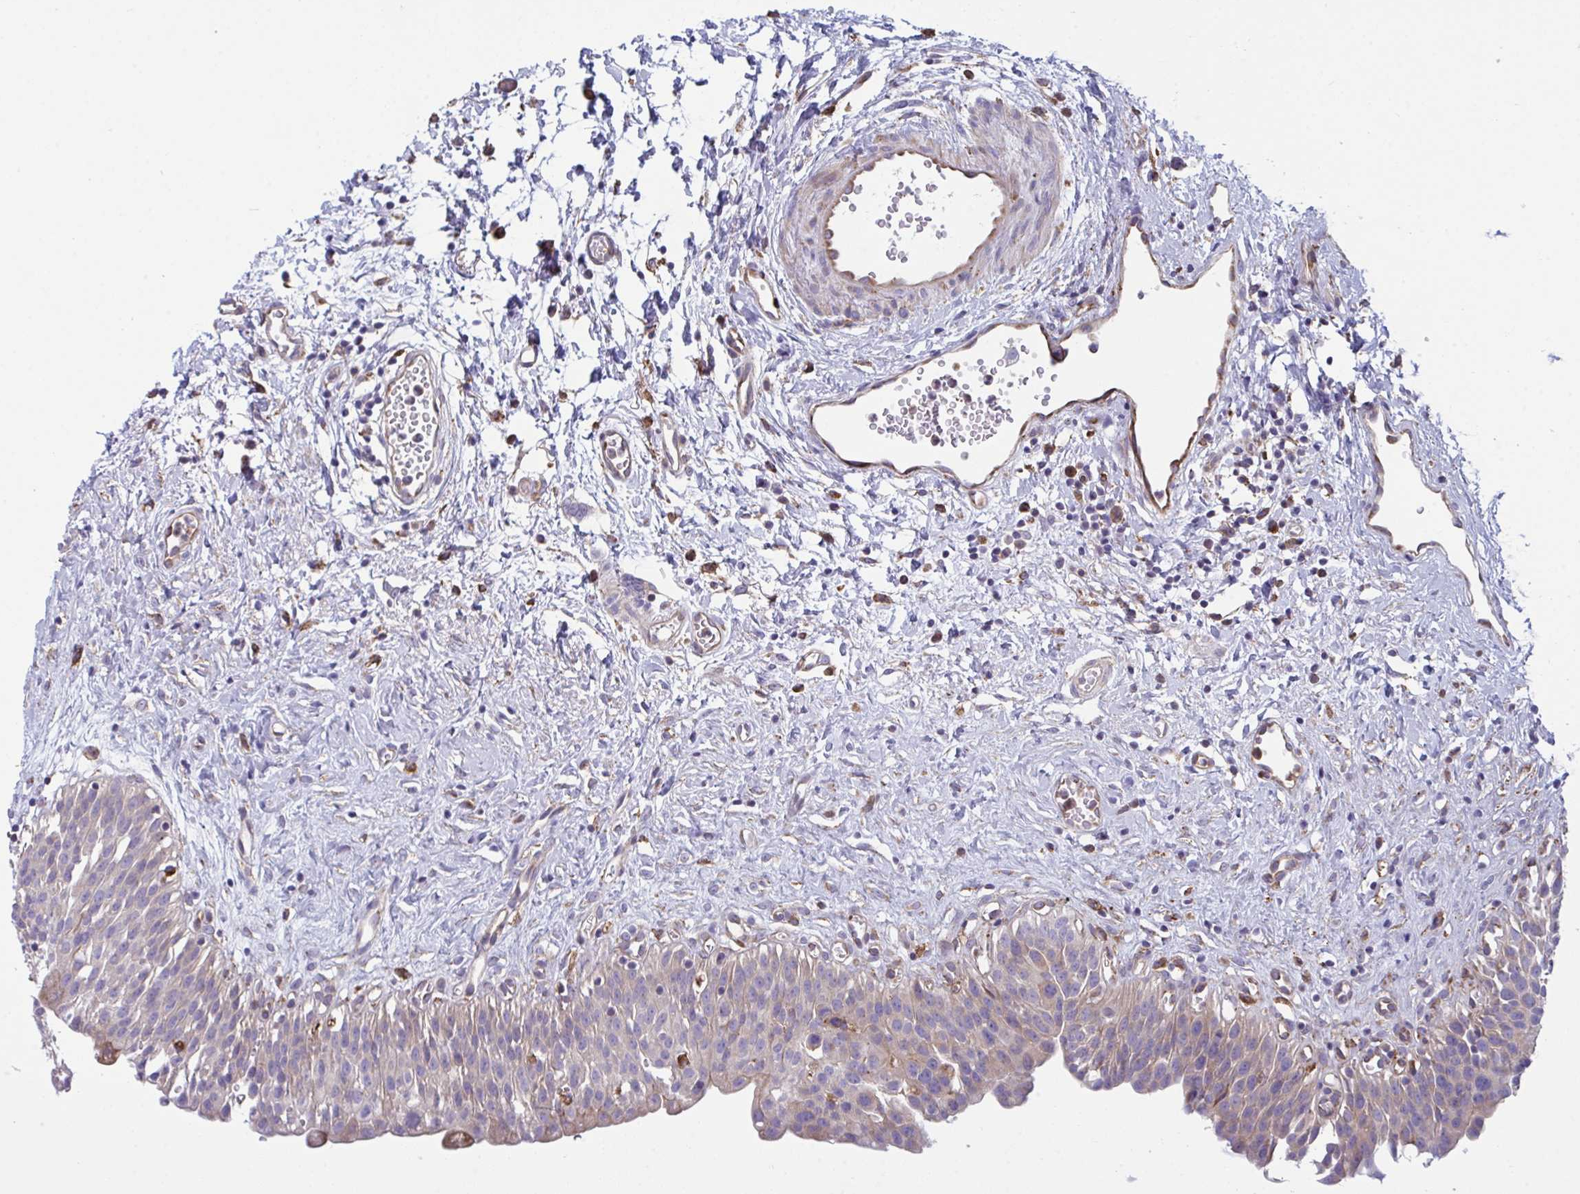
{"staining": {"intensity": "weak", "quantity": "<25%", "location": "cytoplasmic/membranous"}, "tissue": "urinary bladder", "cell_type": "Urothelial cells", "image_type": "normal", "snomed": [{"axis": "morphology", "description": "Normal tissue, NOS"}, {"axis": "topography", "description": "Urinary bladder"}], "caption": "The IHC histopathology image has no significant staining in urothelial cells of urinary bladder. (IHC, brightfield microscopy, high magnification).", "gene": "MYMK", "patient": {"sex": "male", "age": 51}}